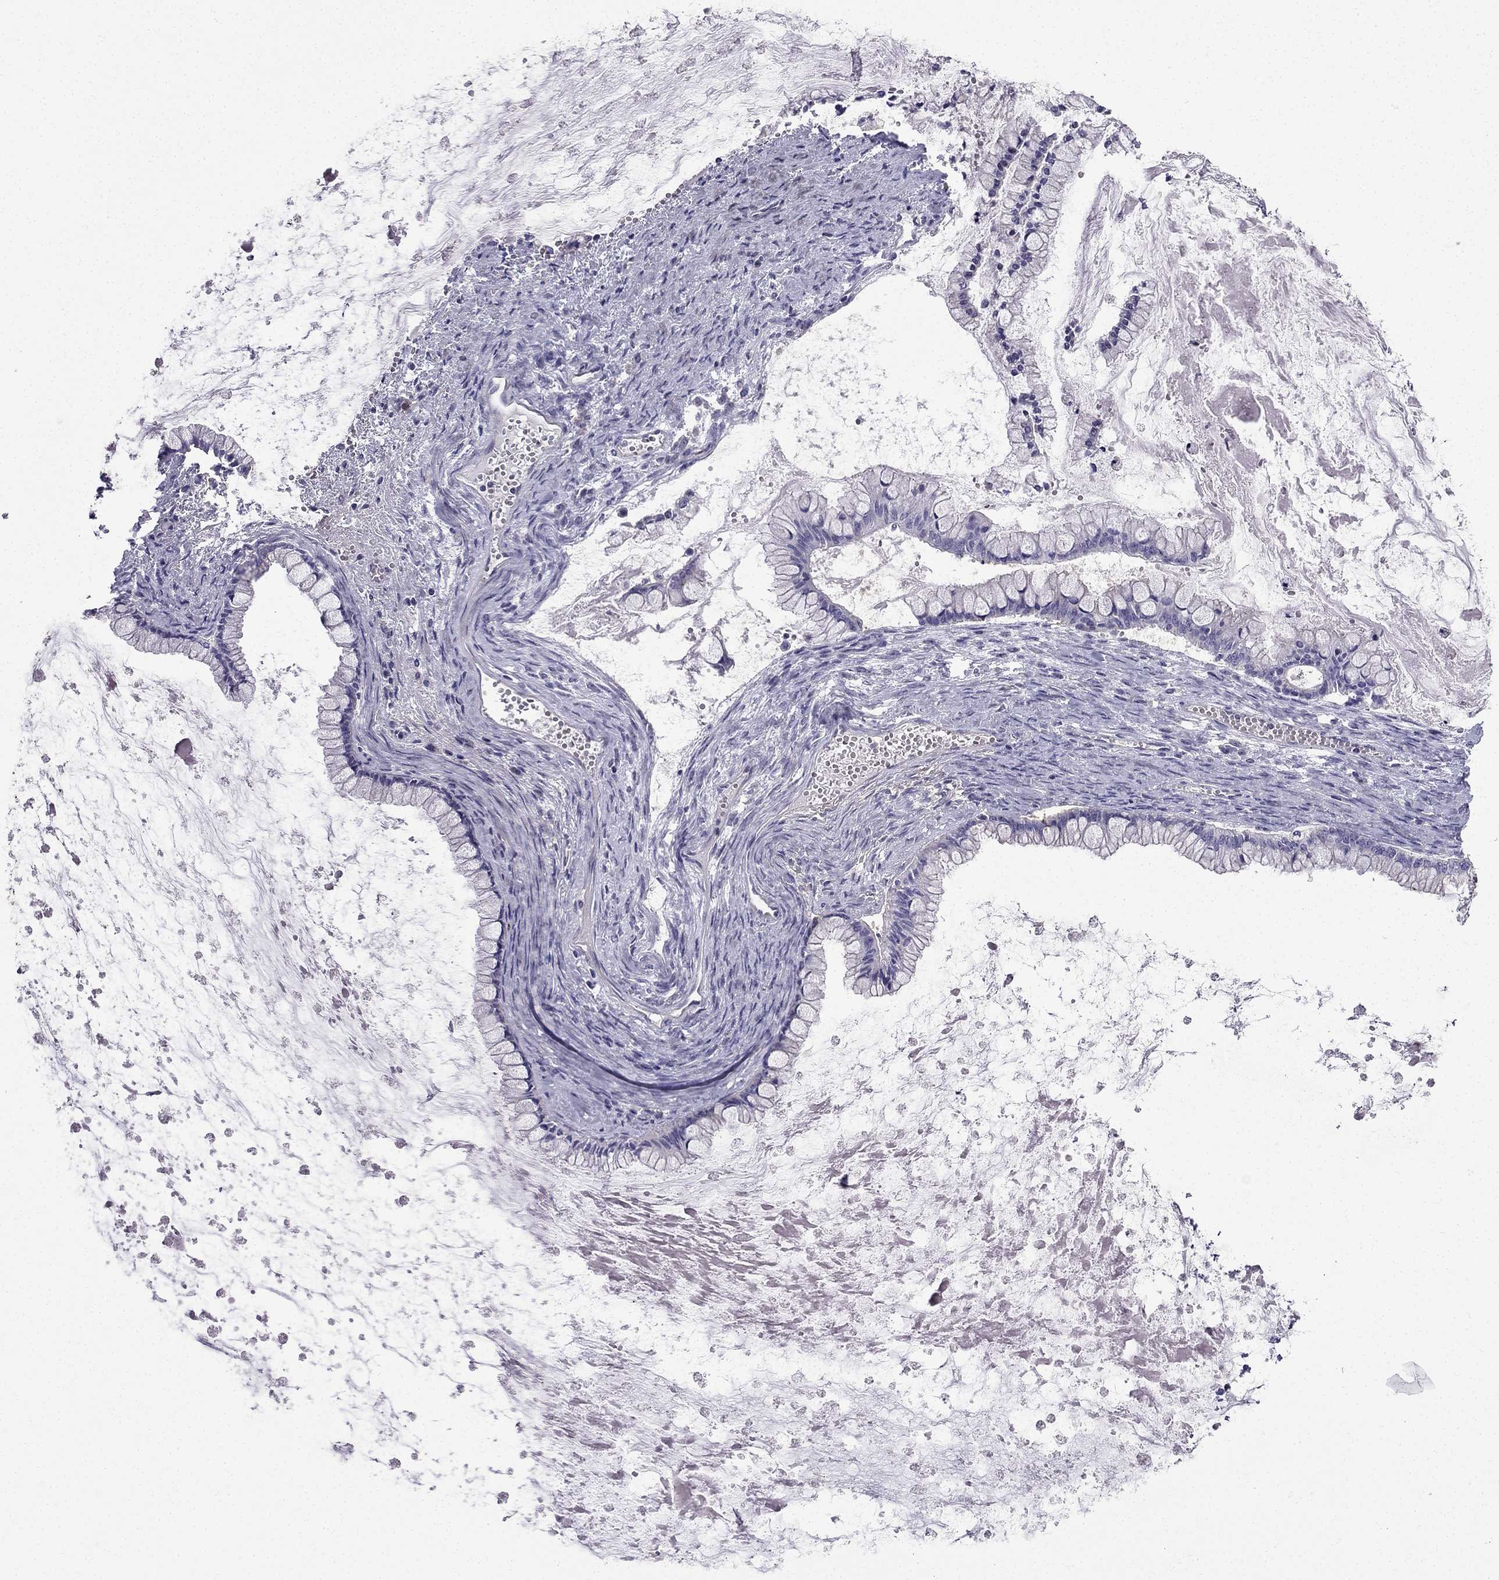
{"staining": {"intensity": "negative", "quantity": "none", "location": "none"}, "tissue": "ovarian cancer", "cell_type": "Tumor cells", "image_type": "cancer", "snomed": [{"axis": "morphology", "description": "Cystadenocarcinoma, mucinous, NOS"}, {"axis": "topography", "description": "Ovary"}], "caption": "Ovarian cancer (mucinous cystadenocarcinoma) was stained to show a protein in brown. There is no significant expression in tumor cells.", "gene": "SLC6A2", "patient": {"sex": "female", "age": 67}}